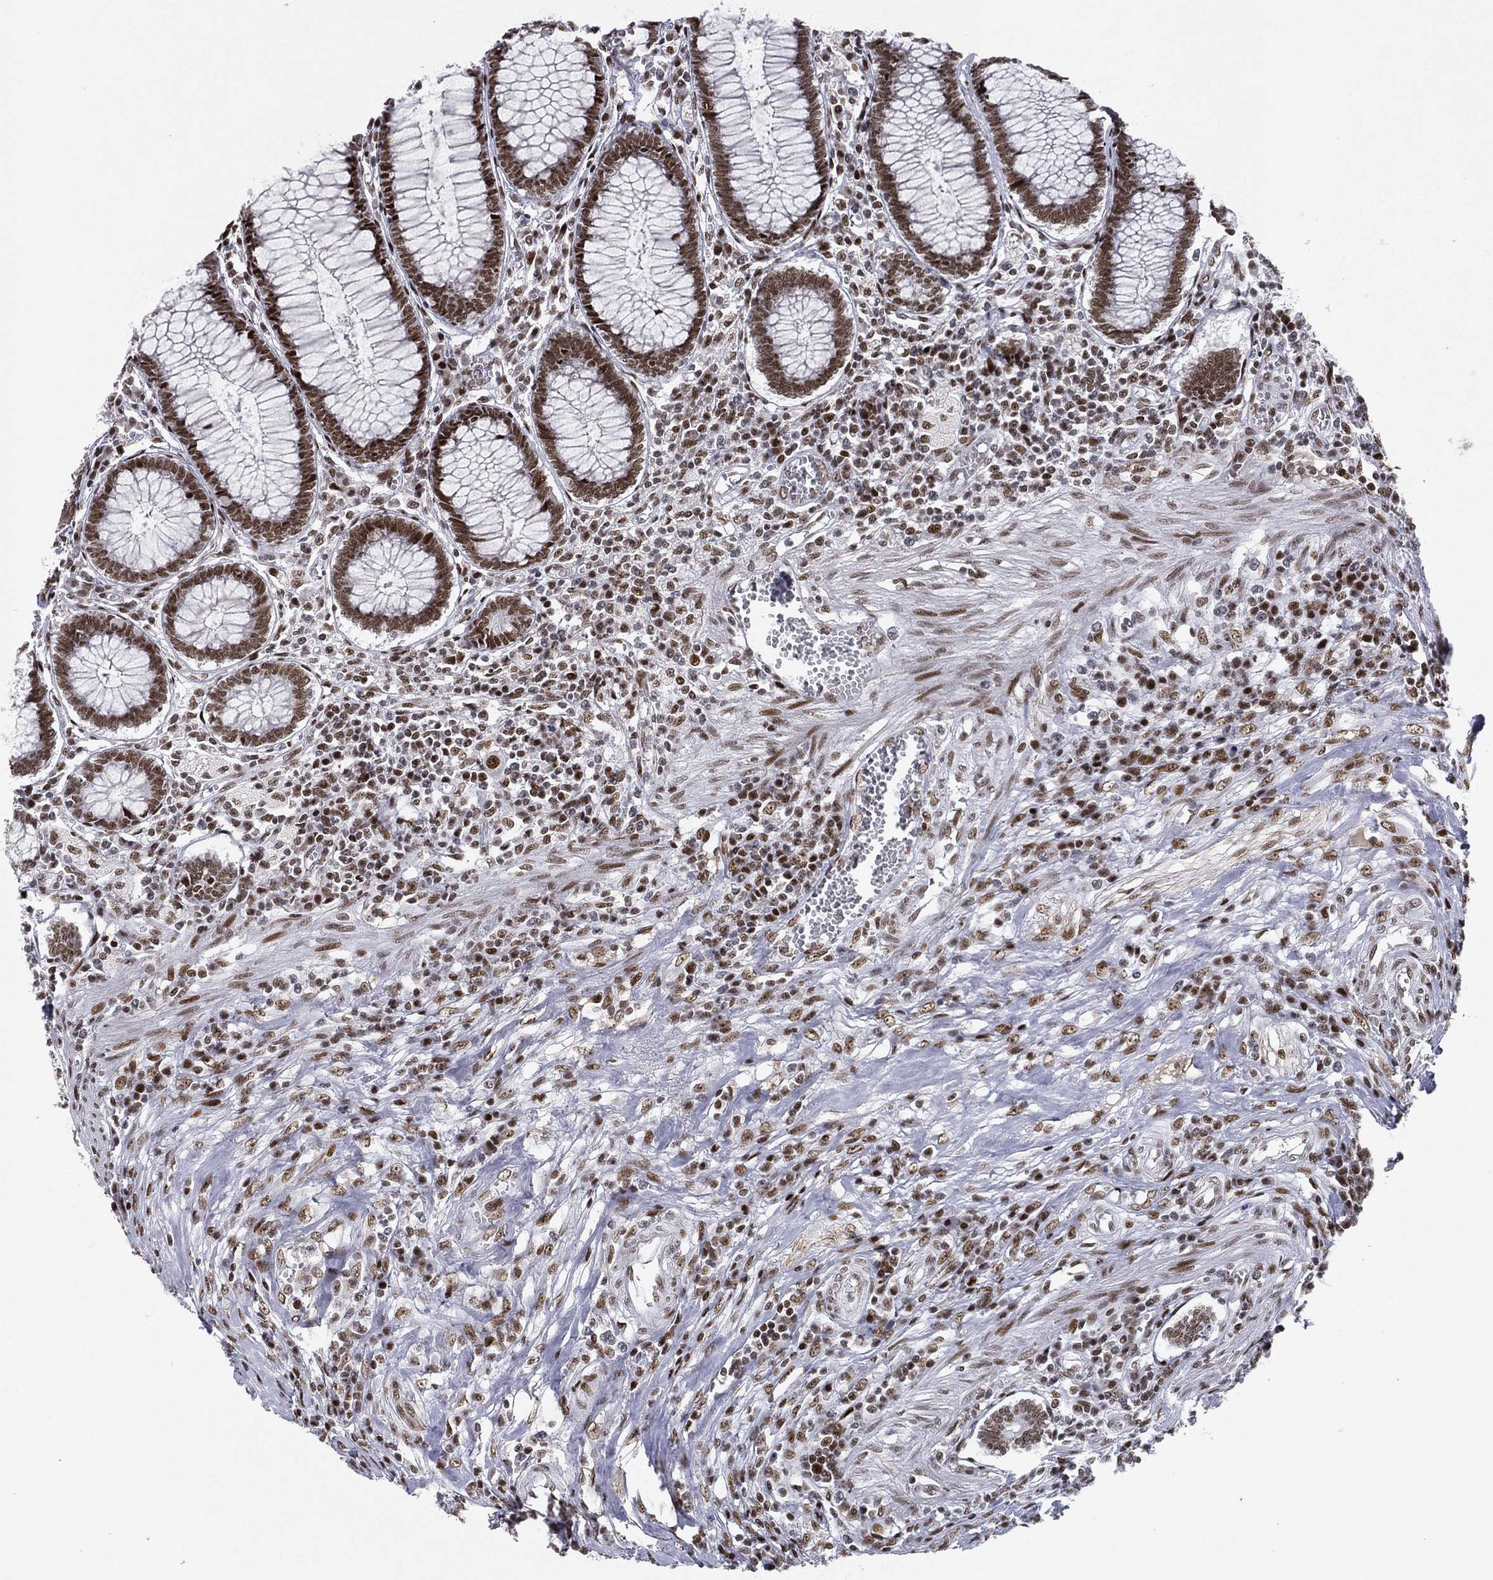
{"staining": {"intensity": "strong", "quantity": "<25%", "location": "nuclear"}, "tissue": "colon", "cell_type": "Endothelial cells", "image_type": "normal", "snomed": [{"axis": "morphology", "description": "Normal tissue, NOS"}, {"axis": "topography", "description": "Colon"}], "caption": "This micrograph displays IHC staining of benign colon, with medium strong nuclear expression in about <25% of endothelial cells.", "gene": "RTF1", "patient": {"sex": "male", "age": 65}}